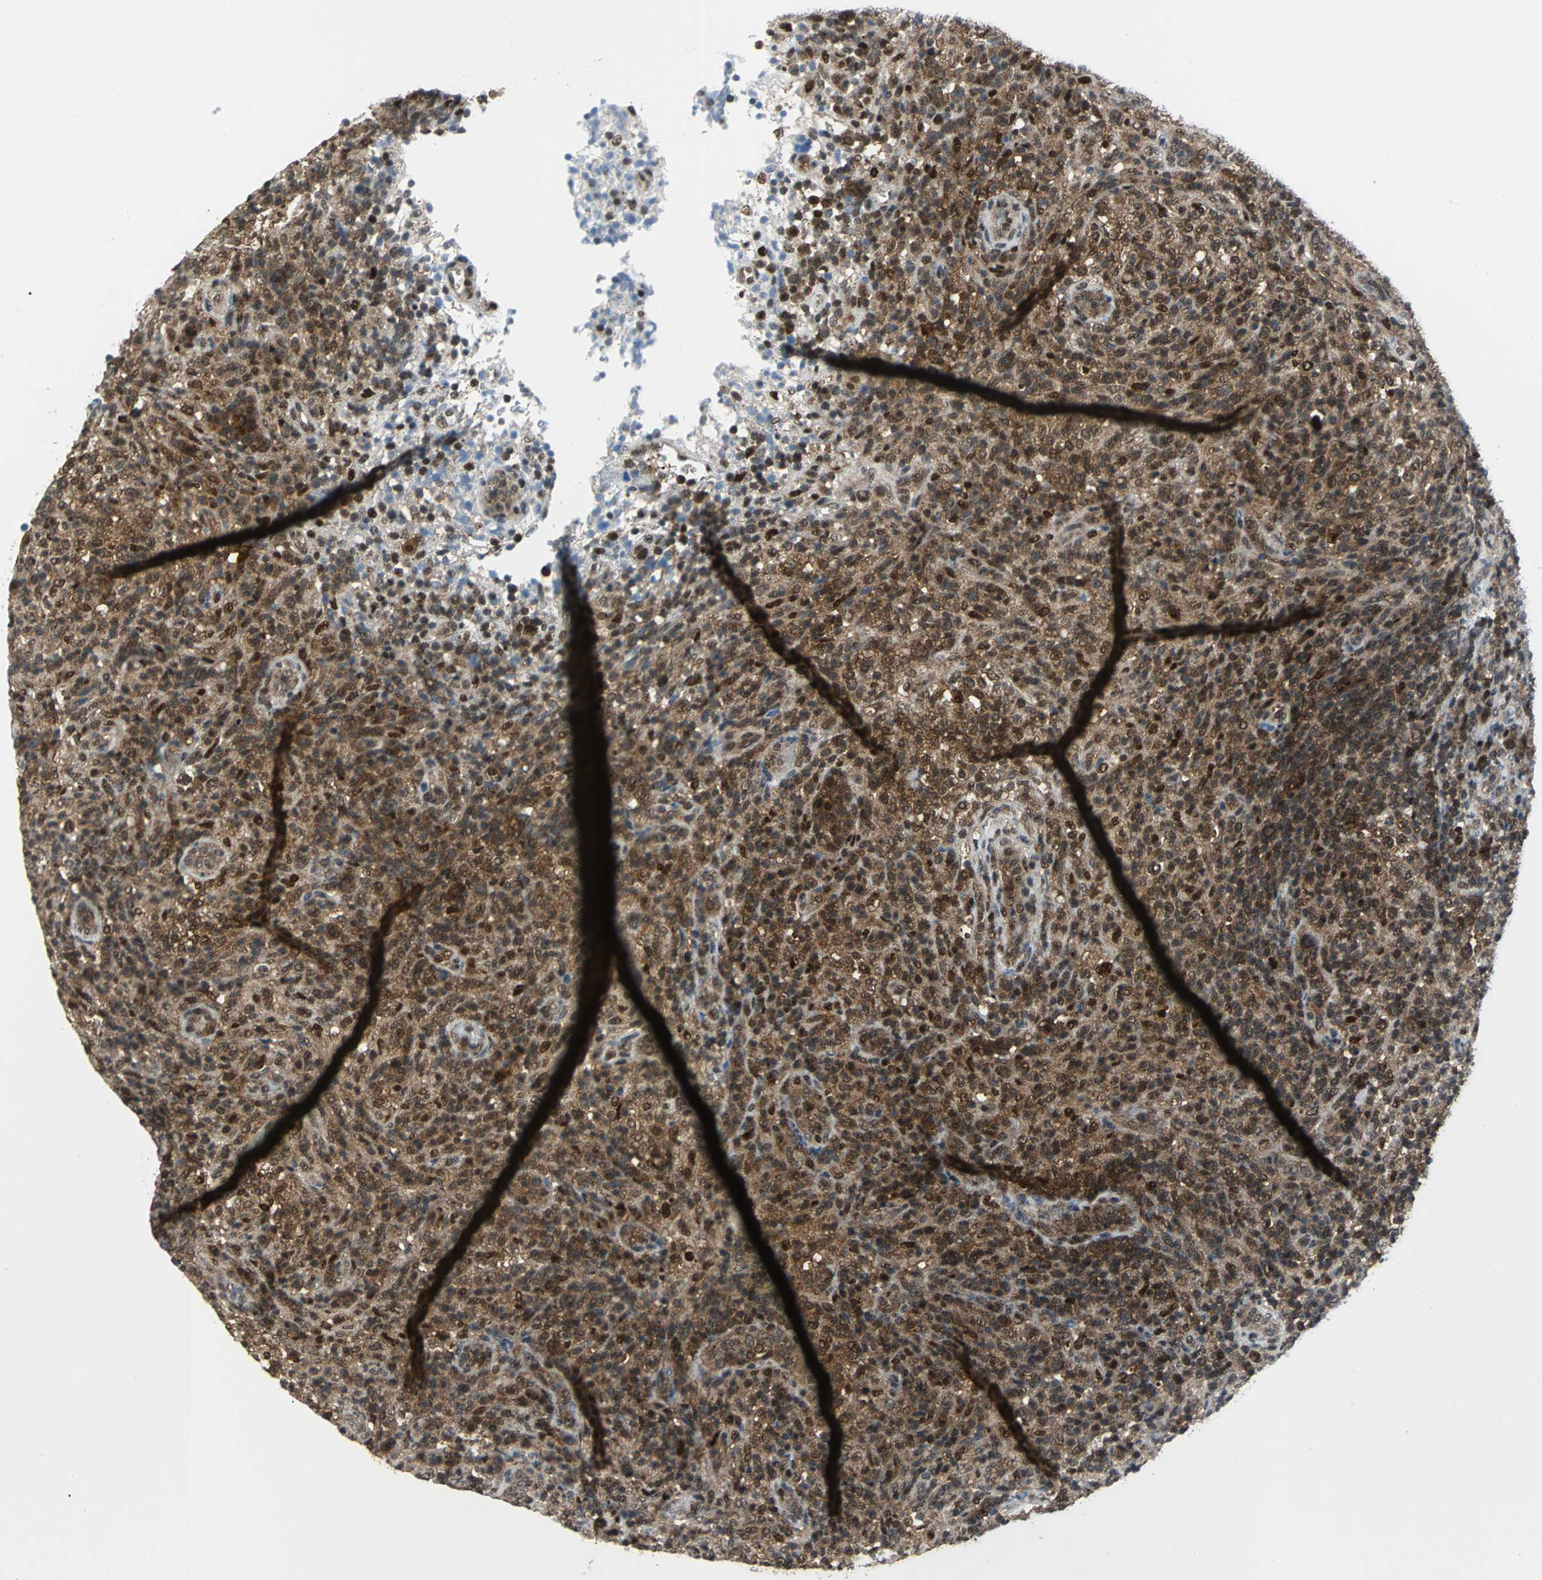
{"staining": {"intensity": "moderate", "quantity": "25%-75%", "location": "cytoplasmic/membranous,nuclear"}, "tissue": "lymphoma", "cell_type": "Tumor cells", "image_type": "cancer", "snomed": [{"axis": "morphology", "description": "Malignant lymphoma, non-Hodgkin's type, High grade"}, {"axis": "topography", "description": "Lymph node"}], "caption": "Human lymphoma stained for a protein (brown) displays moderate cytoplasmic/membranous and nuclear positive expression in about 25%-75% of tumor cells.", "gene": "PSMA4", "patient": {"sex": "female", "age": 76}}